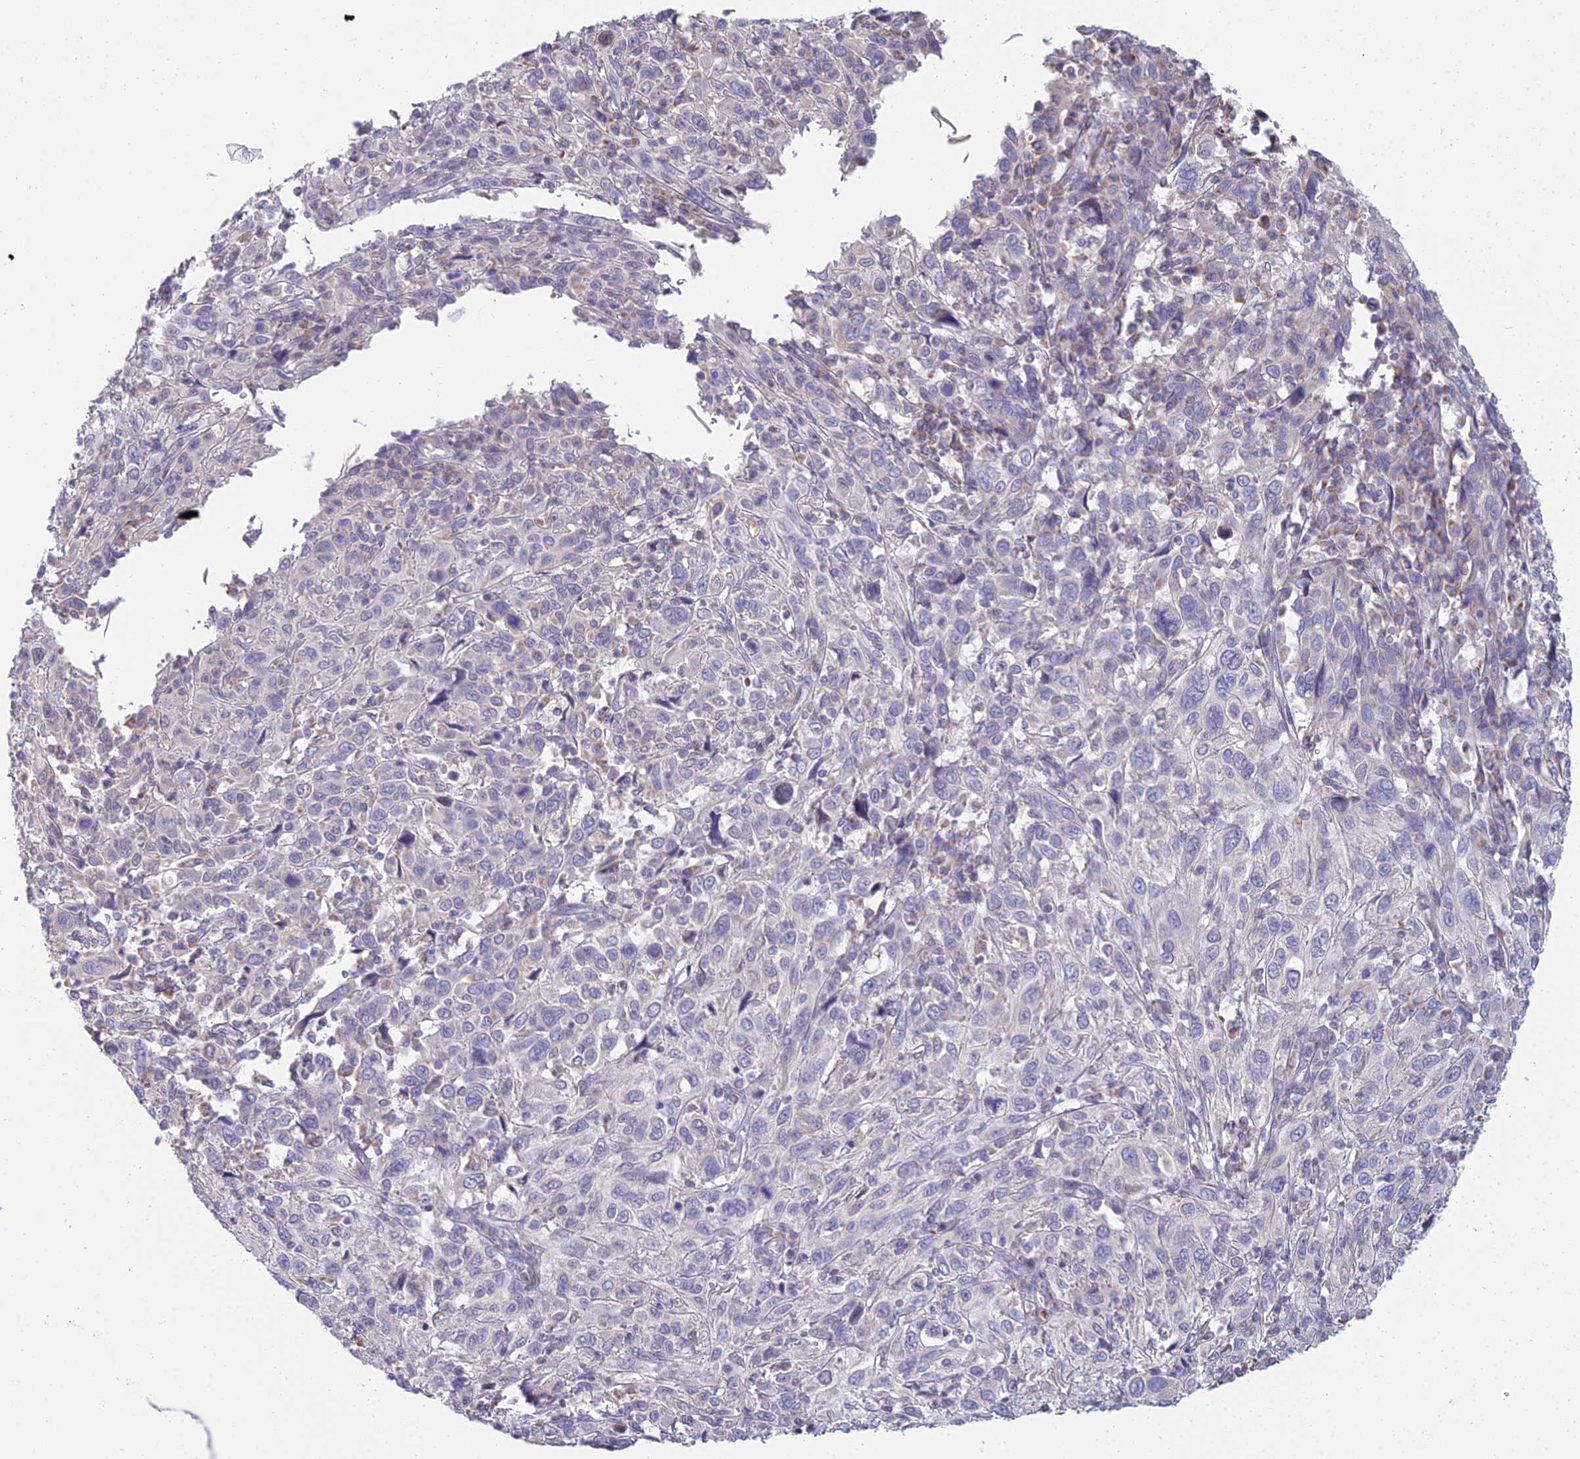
{"staining": {"intensity": "negative", "quantity": "none", "location": "none"}, "tissue": "cervical cancer", "cell_type": "Tumor cells", "image_type": "cancer", "snomed": [{"axis": "morphology", "description": "Squamous cell carcinoma, NOS"}, {"axis": "topography", "description": "Cervix"}], "caption": "An image of human cervical cancer (squamous cell carcinoma) is negative for staining in tumor cells.", "gene": "CFAP206", "patient": {"sex": "female", "age": 46}}